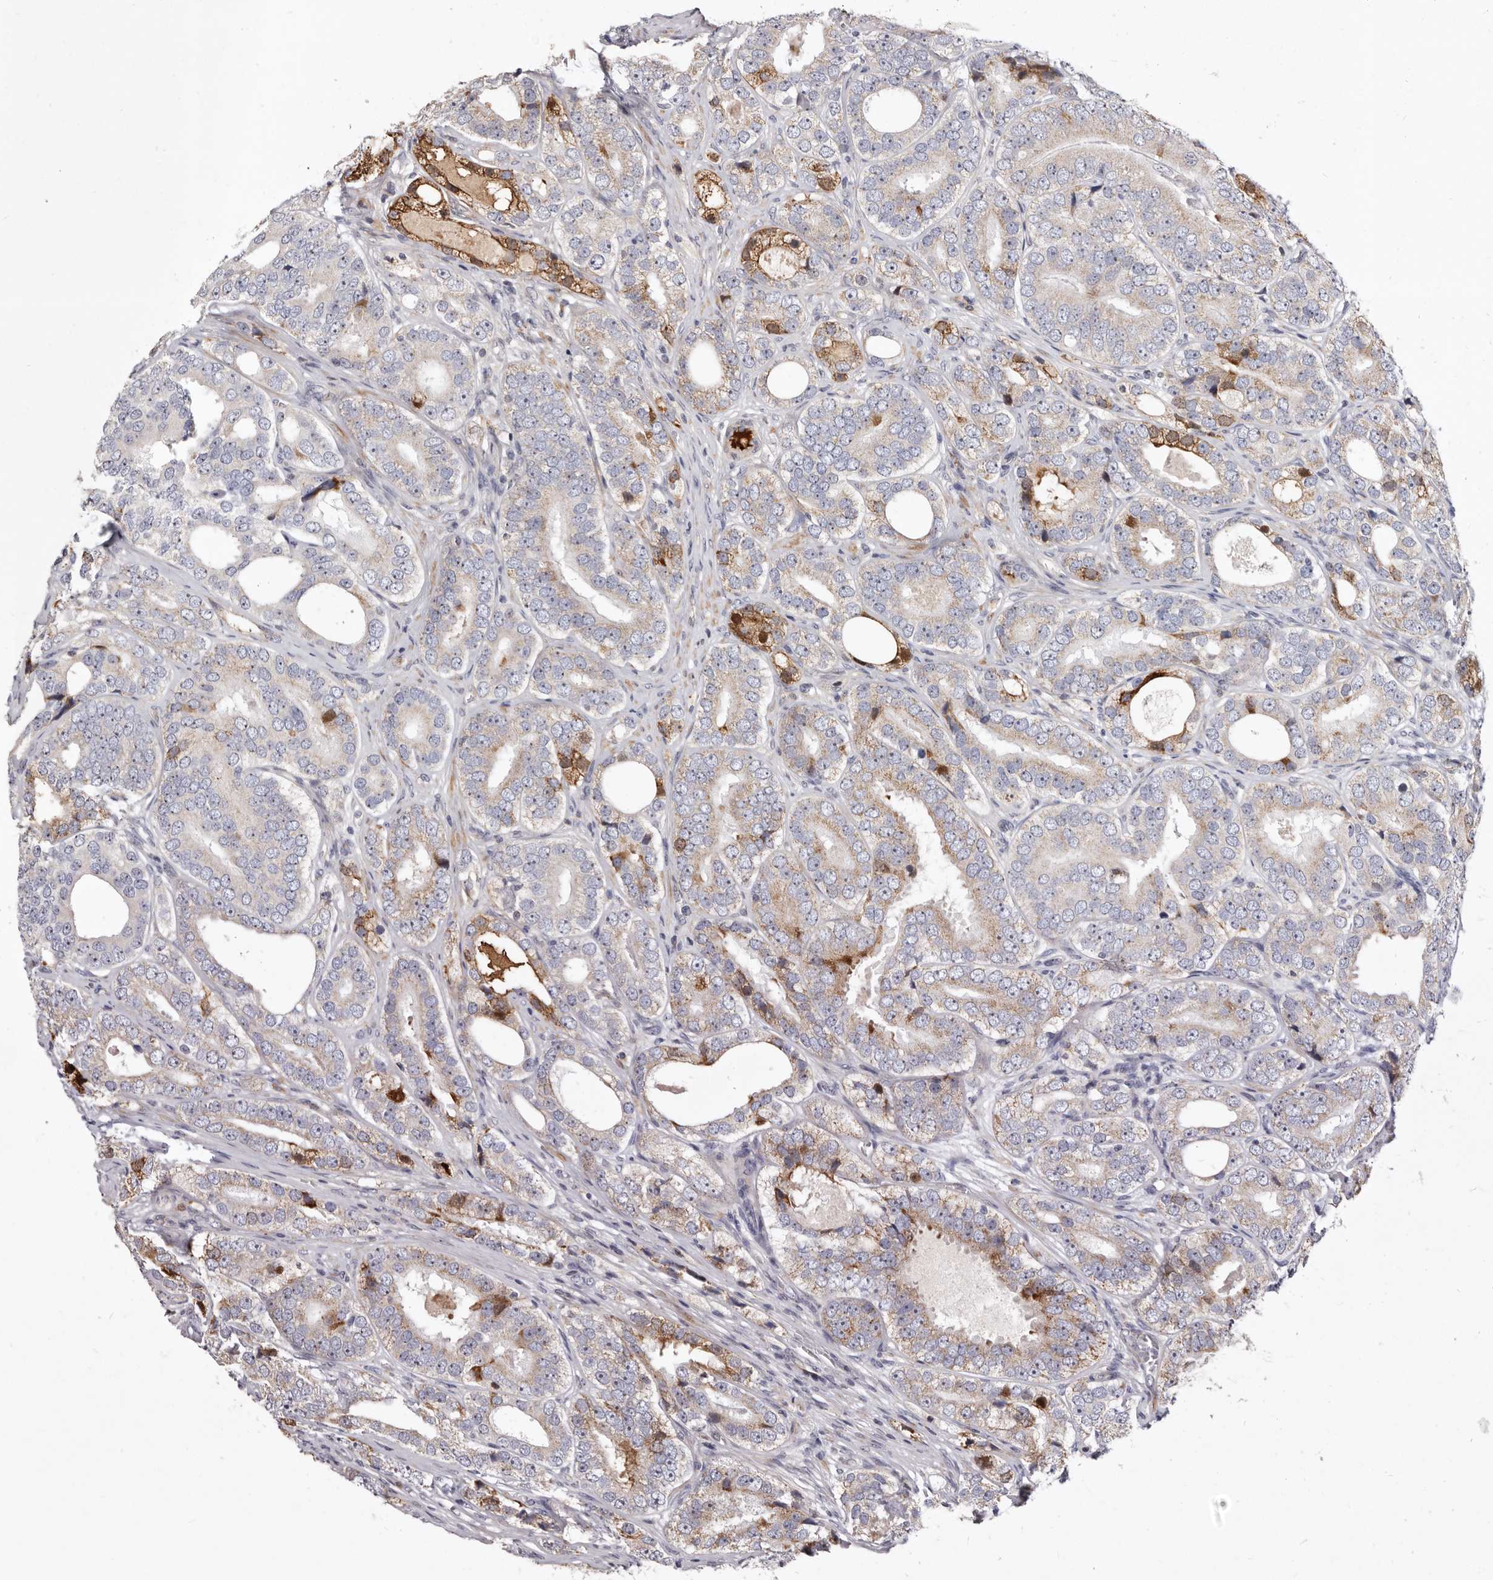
{"staining": {"intensity": "moderate", "quantity": "25%-75%", "location": "cytoplasmic/membranous"}, "tissue": "prostate cancer", "cell_type": "Tumor cells", "image_type": "cancer", "snomed": [{"axis": "morphology", "description": "Adenocarcinoma, High grade"}, {"axis": "topography", "description": "Prostate"}], "caption": "This photomicrograph displays IHC staining of human prostate cancer, with medium moderate cytoplasmic/membranous expression in about 25%-75% of tumor cells.", "gene": "NUBPL", "patient": {"sex": "male", "age": 56}}